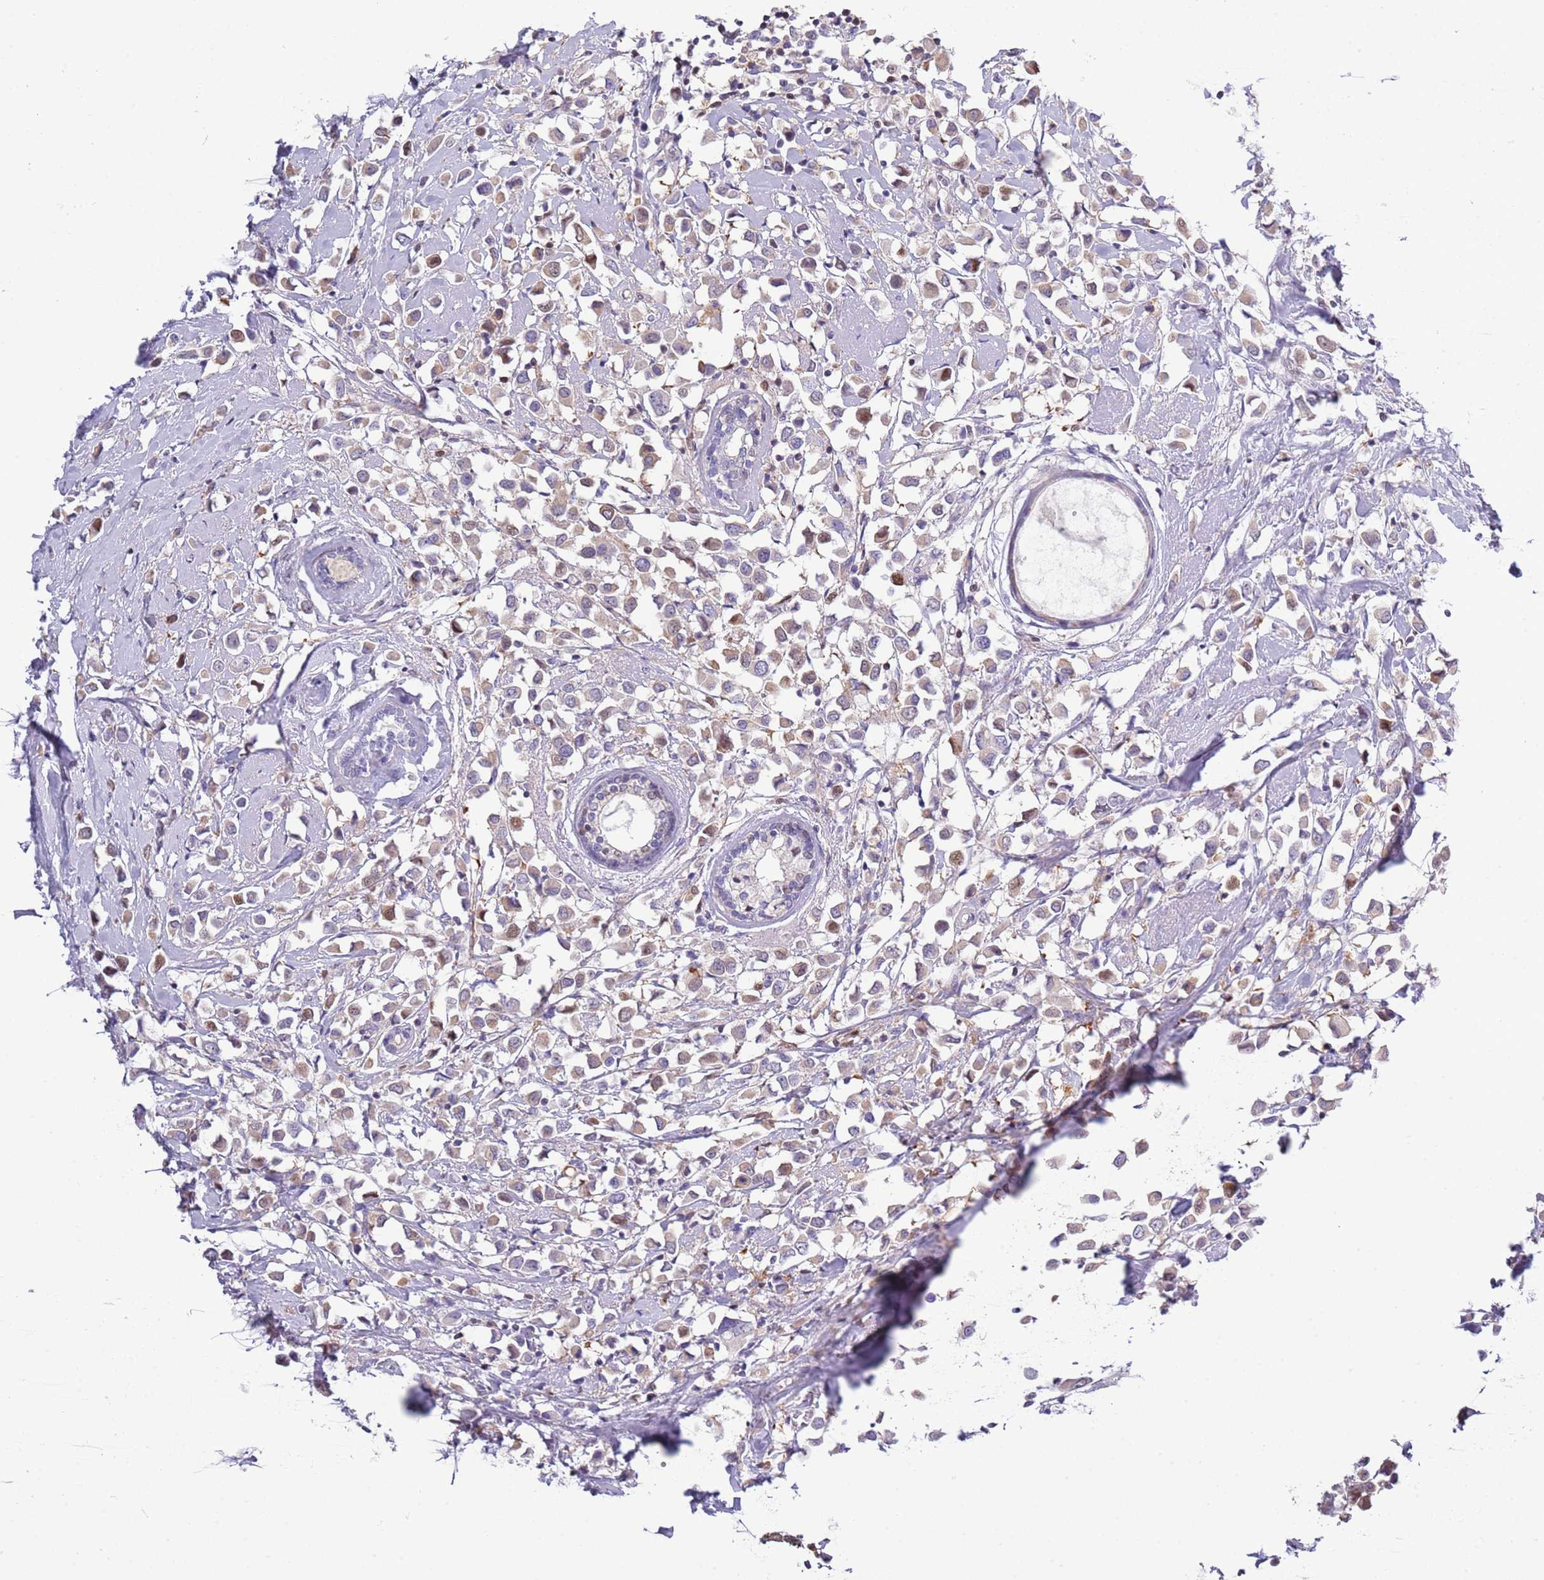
{"staining": {"intensity": "moderate", "quantity": "<25%", "location": "cytoplasmic/membranous,nuclear"}, "tissue": "breast cancer", "cell_type": "Tumor cells", "image_type": "cancer", "snomed": [{"axis": "morphology", "description": "Duct carcinoma"}, {"axis": "topography", "description": "Breast"}], "caption": "This micrograph displays IHC staining of breast cancer, with low moderate cytoplasmic/membranous and nuclear staining in approximately <25% of tumor cells.", "gene": "NBPF6", "patient": {"sex": "female", "age": 61}}